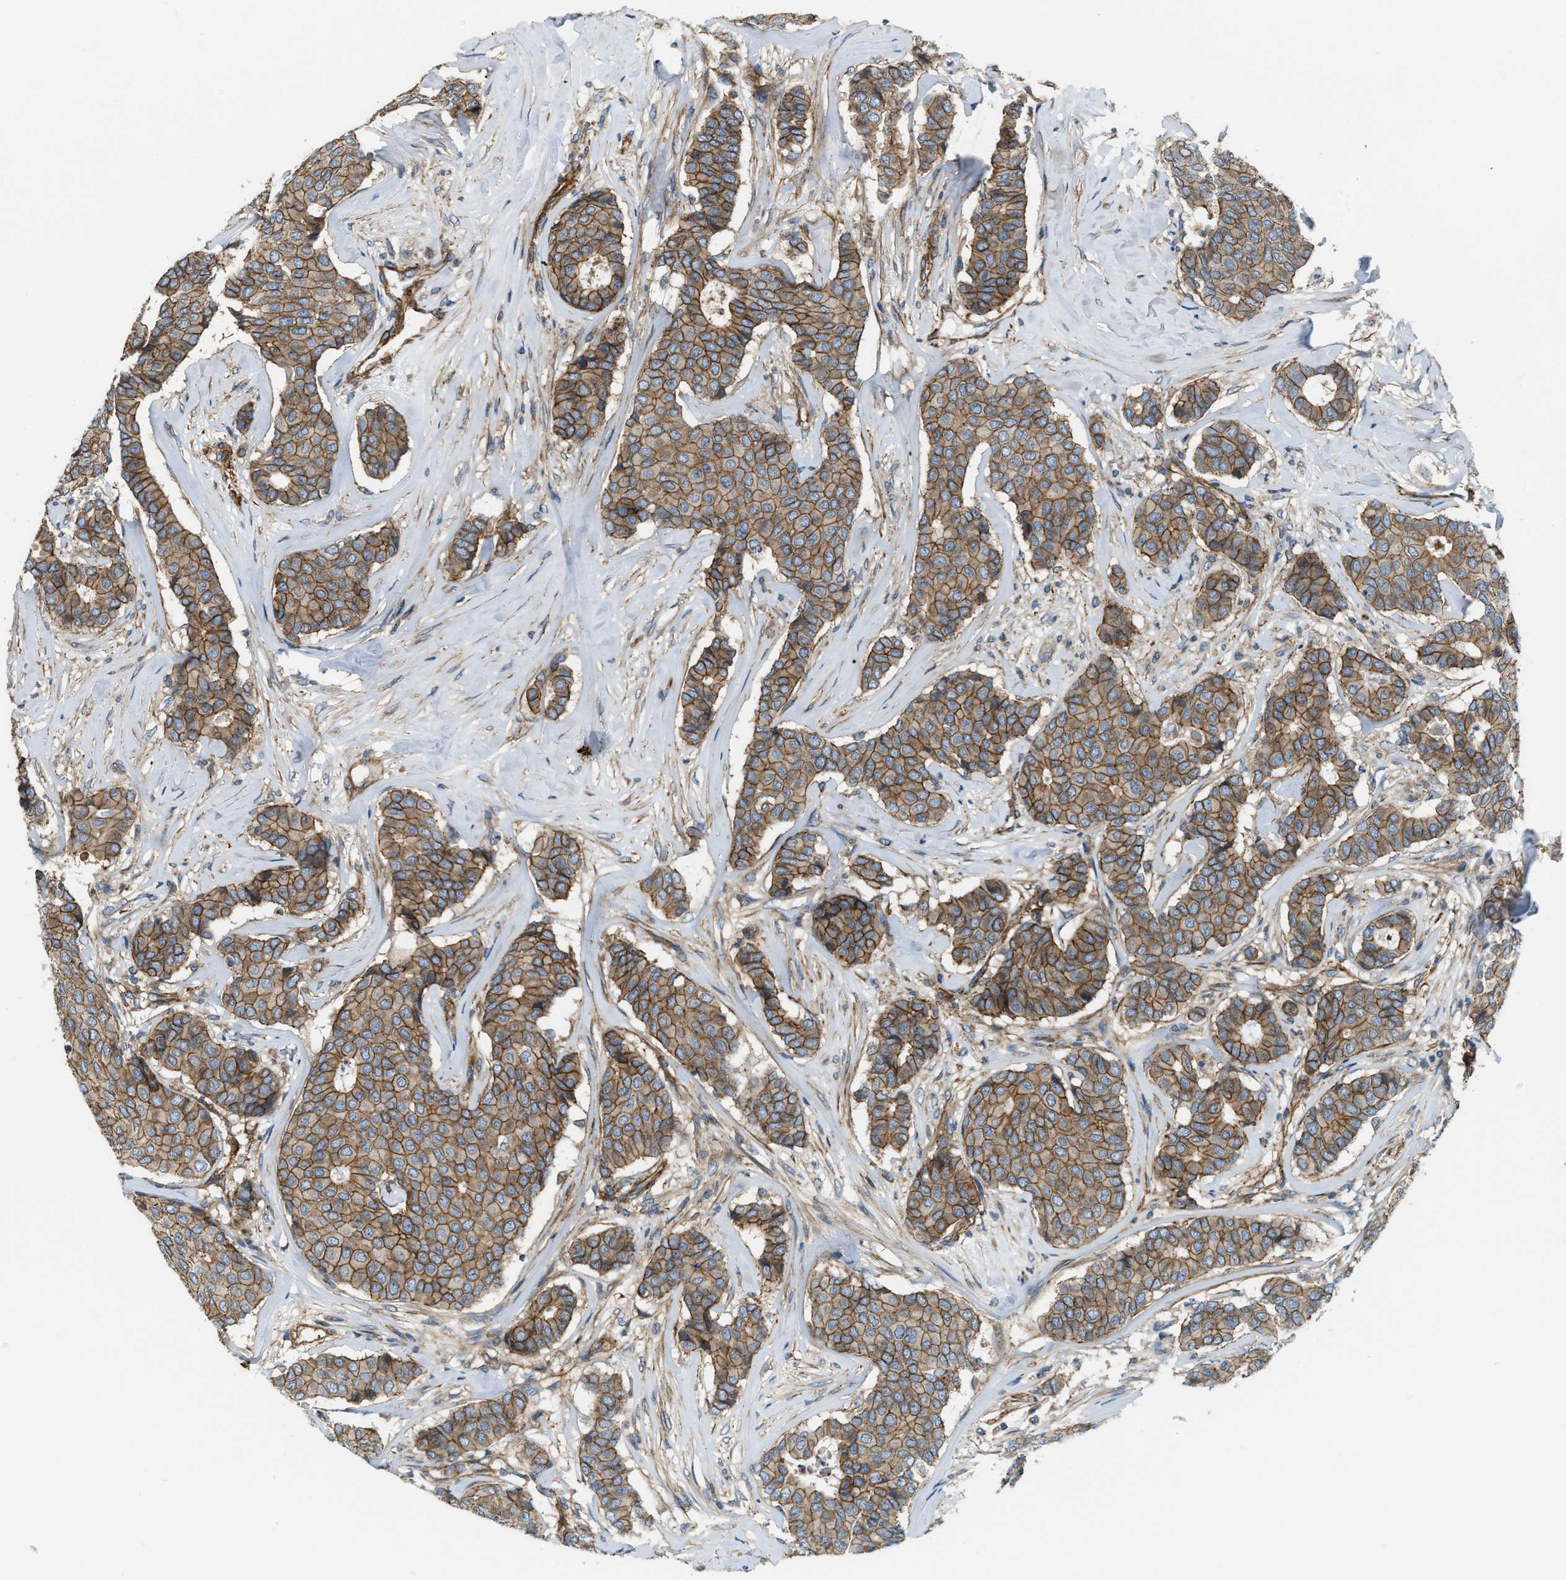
{"staining": {"intensity": "moderate", "quantity": ">75%", "location": "cytoplasmic/membranous"}, "tissue": "breast cancer", "cell_type": "Tumor cells", "image_type": "cancer", "snomed": [{"axis": "morphology", "description": "Duct carcinoma"}, {"axis": "topography", "description": "Breast"}], "caption": "Protein expression analysis of human breast invasive ductal carcinoma reveals moderate cytoplasmic/membranous positivity in approximately >75% of tumor cells. (DAB (3,3'-diaminobenzidine) IHC with brightfield microscopy, high magnification).", "gene": "ERC1", "patient": {"sex": "female", "age": 75}}